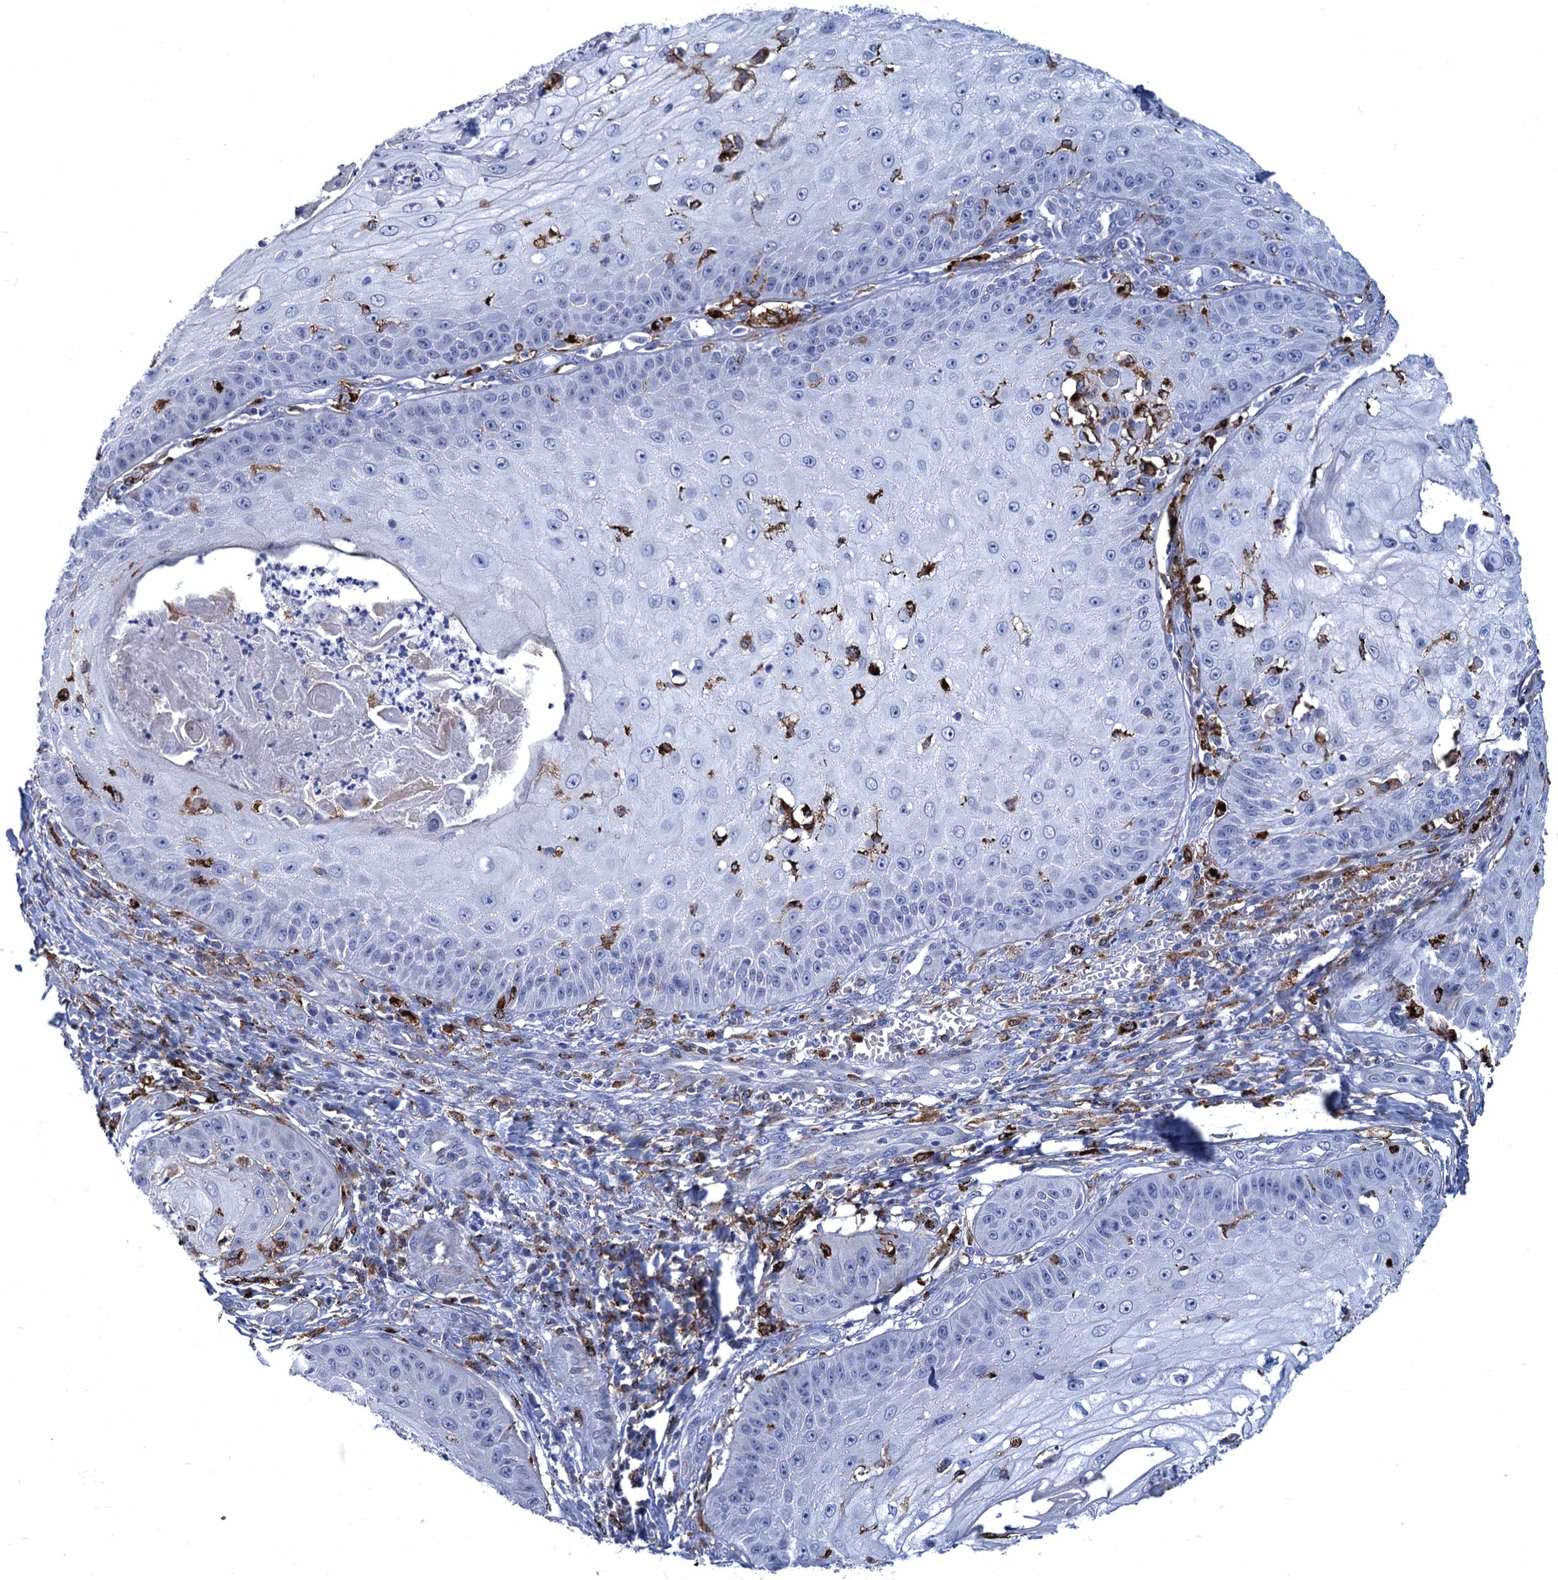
{"staining": {"intensity": "negative", "quantity": "none", "location": "none"}, "tissue": "skin cancer", "cell_type": "Tumor cells", "image_type": "cancer", "snomed": [{"axis": "morphology", "description": "Squamous cell carcinoma, NOS"}, {"axis": "topography", "description": "Skin"}], "caption": "Photomicrograph shows no protein expression in tumor cells of skin squamous cell carcinoma tissue. (Stains: DAB immunohistochemistry (IHC) with hematoxylin counter stain, Microscopy: brightfield microscopy at high magnification).", "gene": "DNHD1", "patient": {"sex": "male", "age": 70}}